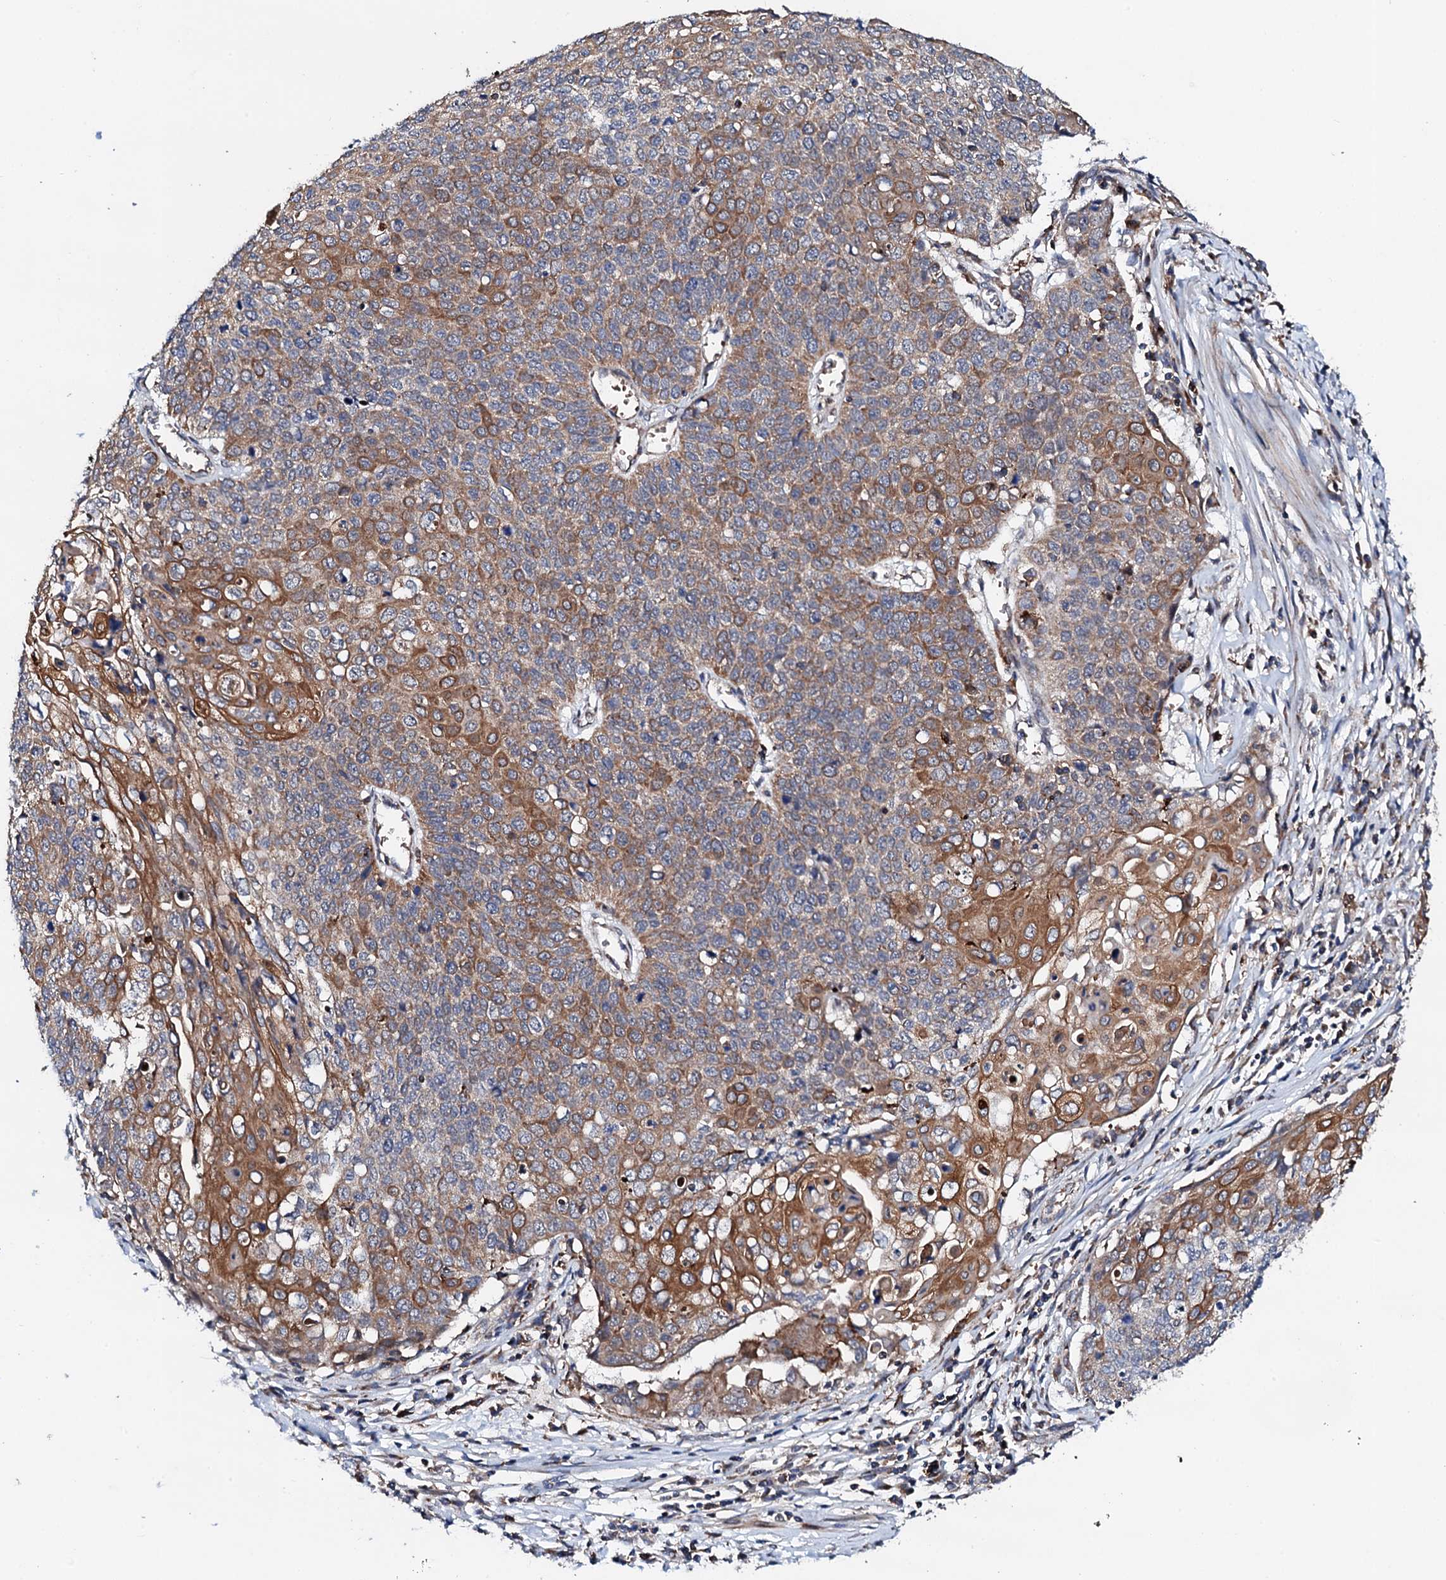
{"staining": {"intensity": "moderate", "quantity": "25%-75%", "location": "cytoplasmic/membranous"}, "tissue": "cervical cancer", "cell_type": "Tumor cells", "image_type": "cancer", "snomed": [{"axis": "morphology", "description": "Squamous cell carcinoma, NOS"}, {"axis": "topography", "description": "Cervix"}], "caption": "Brown immunohistochemical staining in squamous cell carcinoma (cervical) demonstrates moderate cytoplasmic/membranous staining in approximately 25%-75% of tumor cells.", "gene": "COG4", "patient": {"sex": "female", "age": 39}}